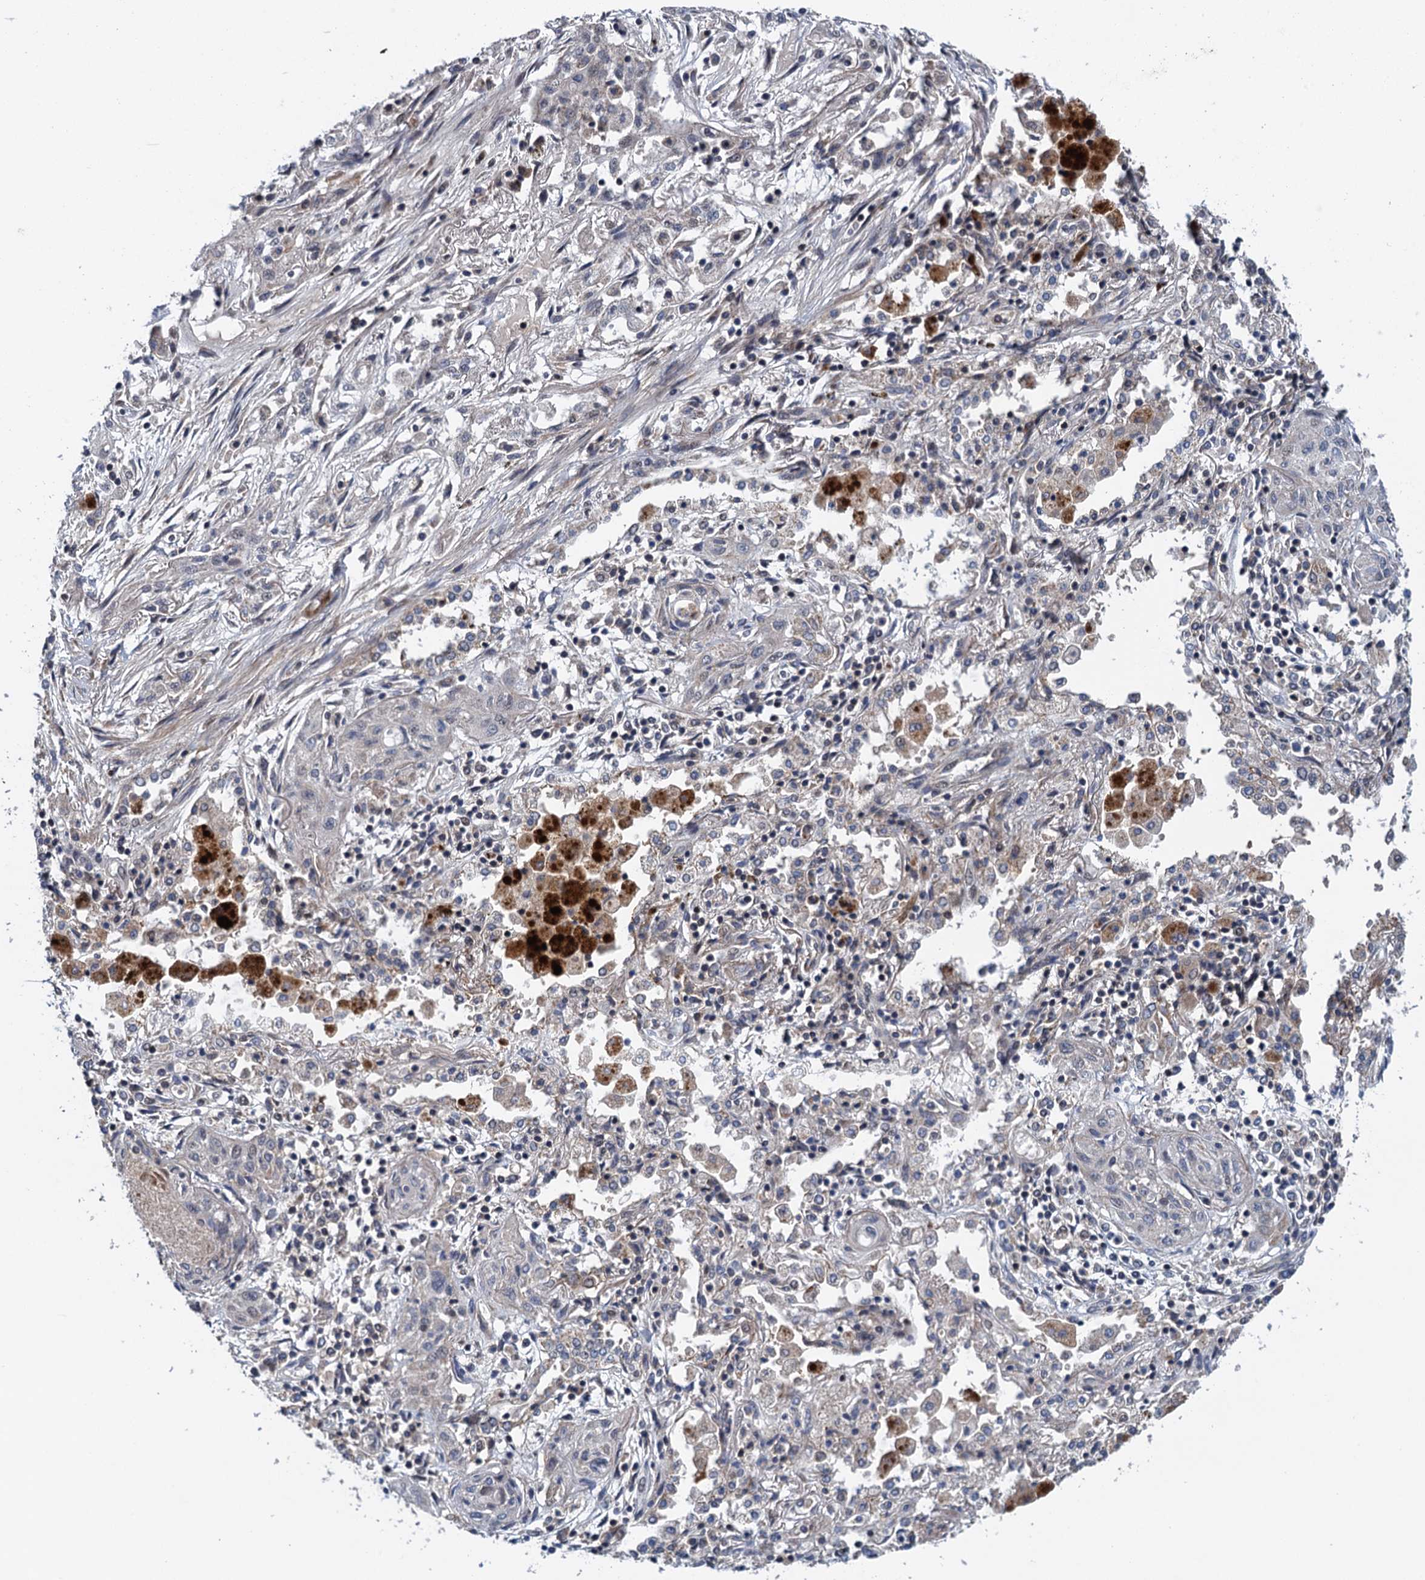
{"staining": {"intensity": "negative", "quantity": "none", "location": "none"}, "tissue": "lung cancer", "cell_type": "Tumor cells", "image_type": "cancer", "snomed": [{"axis": "morphology", "description": "Squamous cell carcinoma, NOS"}, {"axis": "topography", "description": "Lung"}], "caption": "Tumor cells are negative for brown protein staining in lung cancer (squamous cell carcinoma).", "gene": "MDM1", "patient": {"sex": "female", "age": 47}}